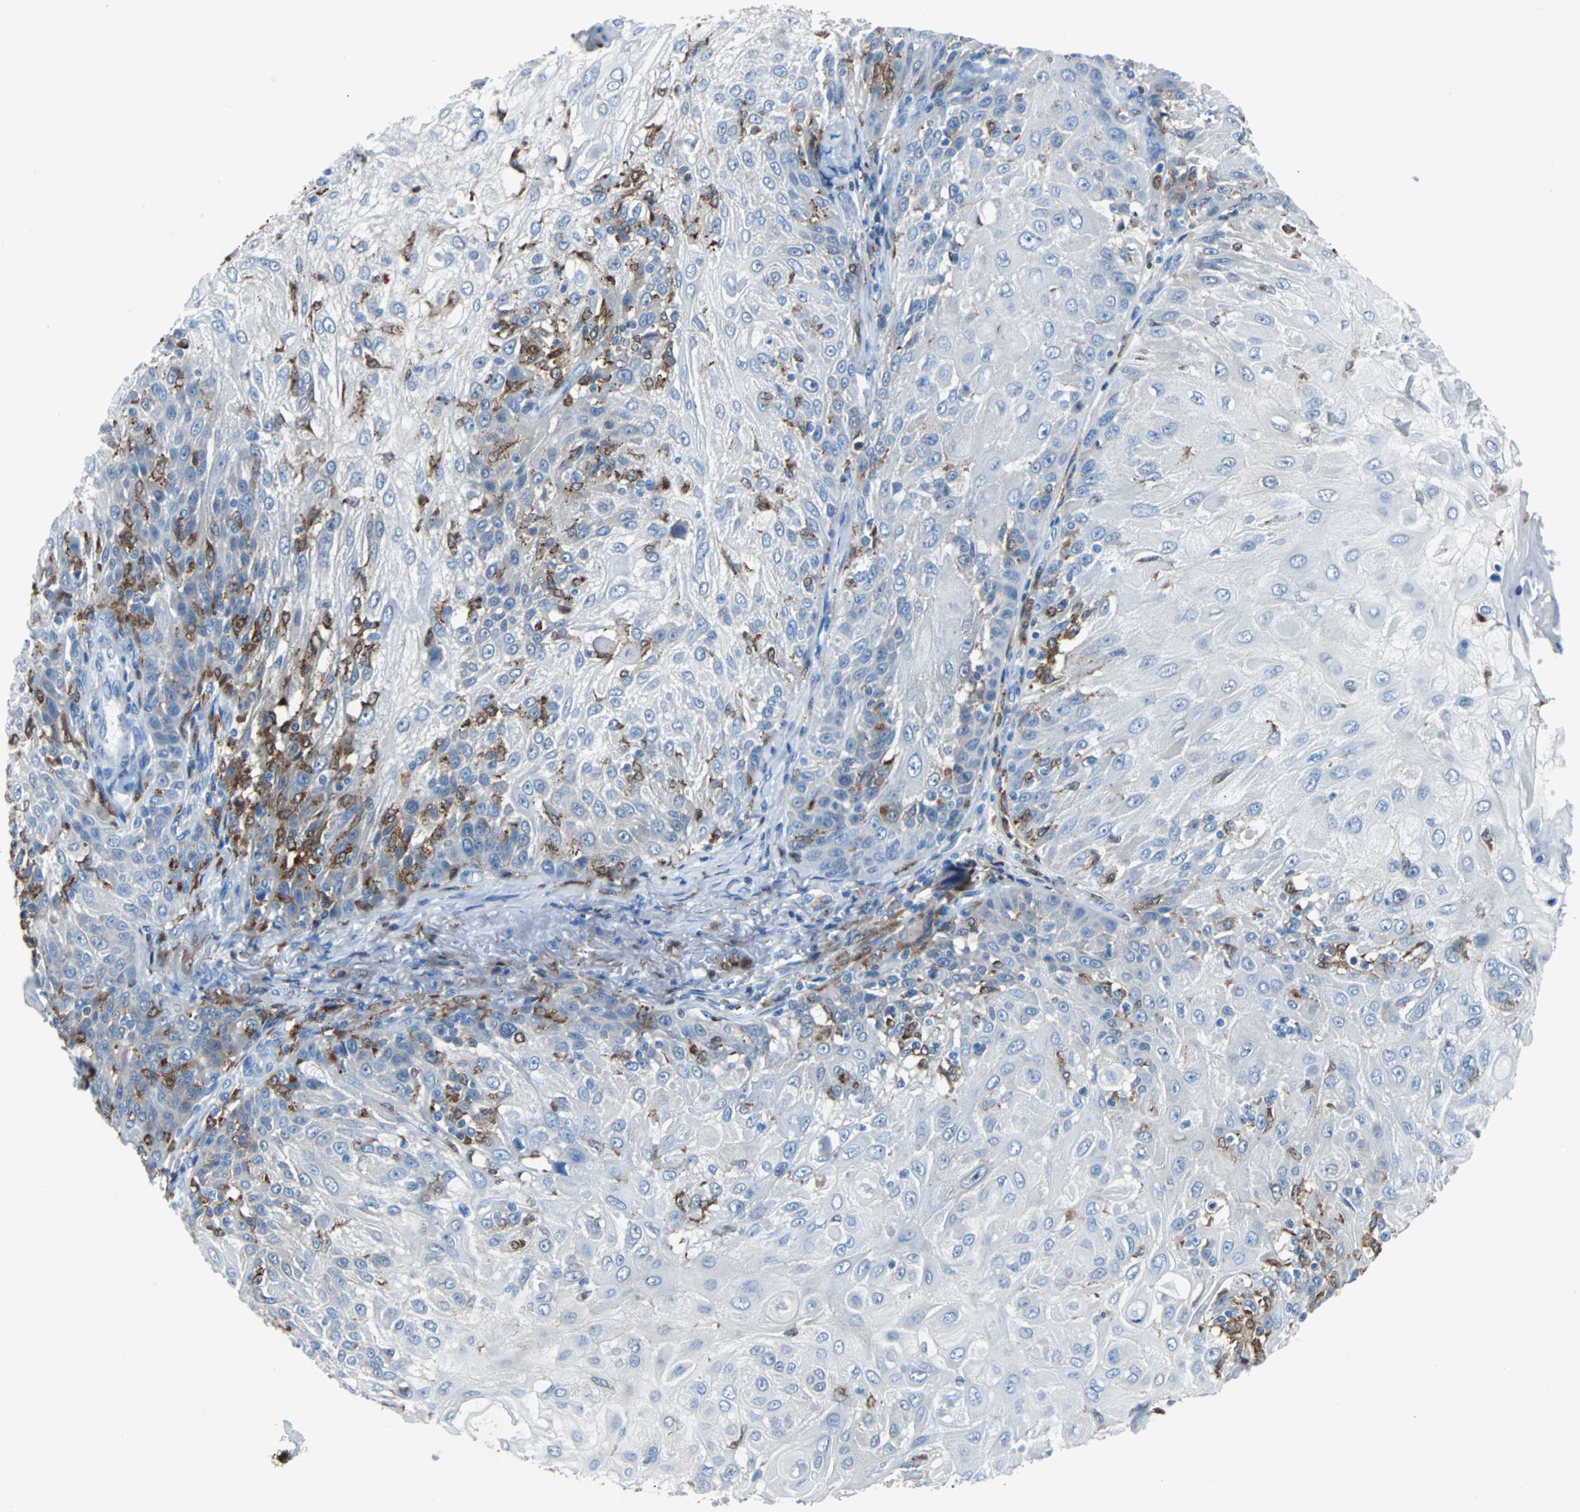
{"staining": {"intensity": "negative", "quantity": "none", "location": "none"}, "tissue": "skin cancer", "cell_type": "Tumor cells", "image_type": "cancer", "snomed": [{"axis": "morphology", "description": "Normal tissue, NOS"}, {"axis": "morphology", "description": "Squamous cell carcinoma, NOS"}, {"axis": "topography", "description": "Skin"}], "caption": "A high-resolution photomicrograph shows immunohistochemistry (IHC) staining of skin cancer (squamous cell carcinoma), which exhibits no significant staining in tumor cells.", "gene": "SYK", "patient": {"sex": "female", "age": 83}}